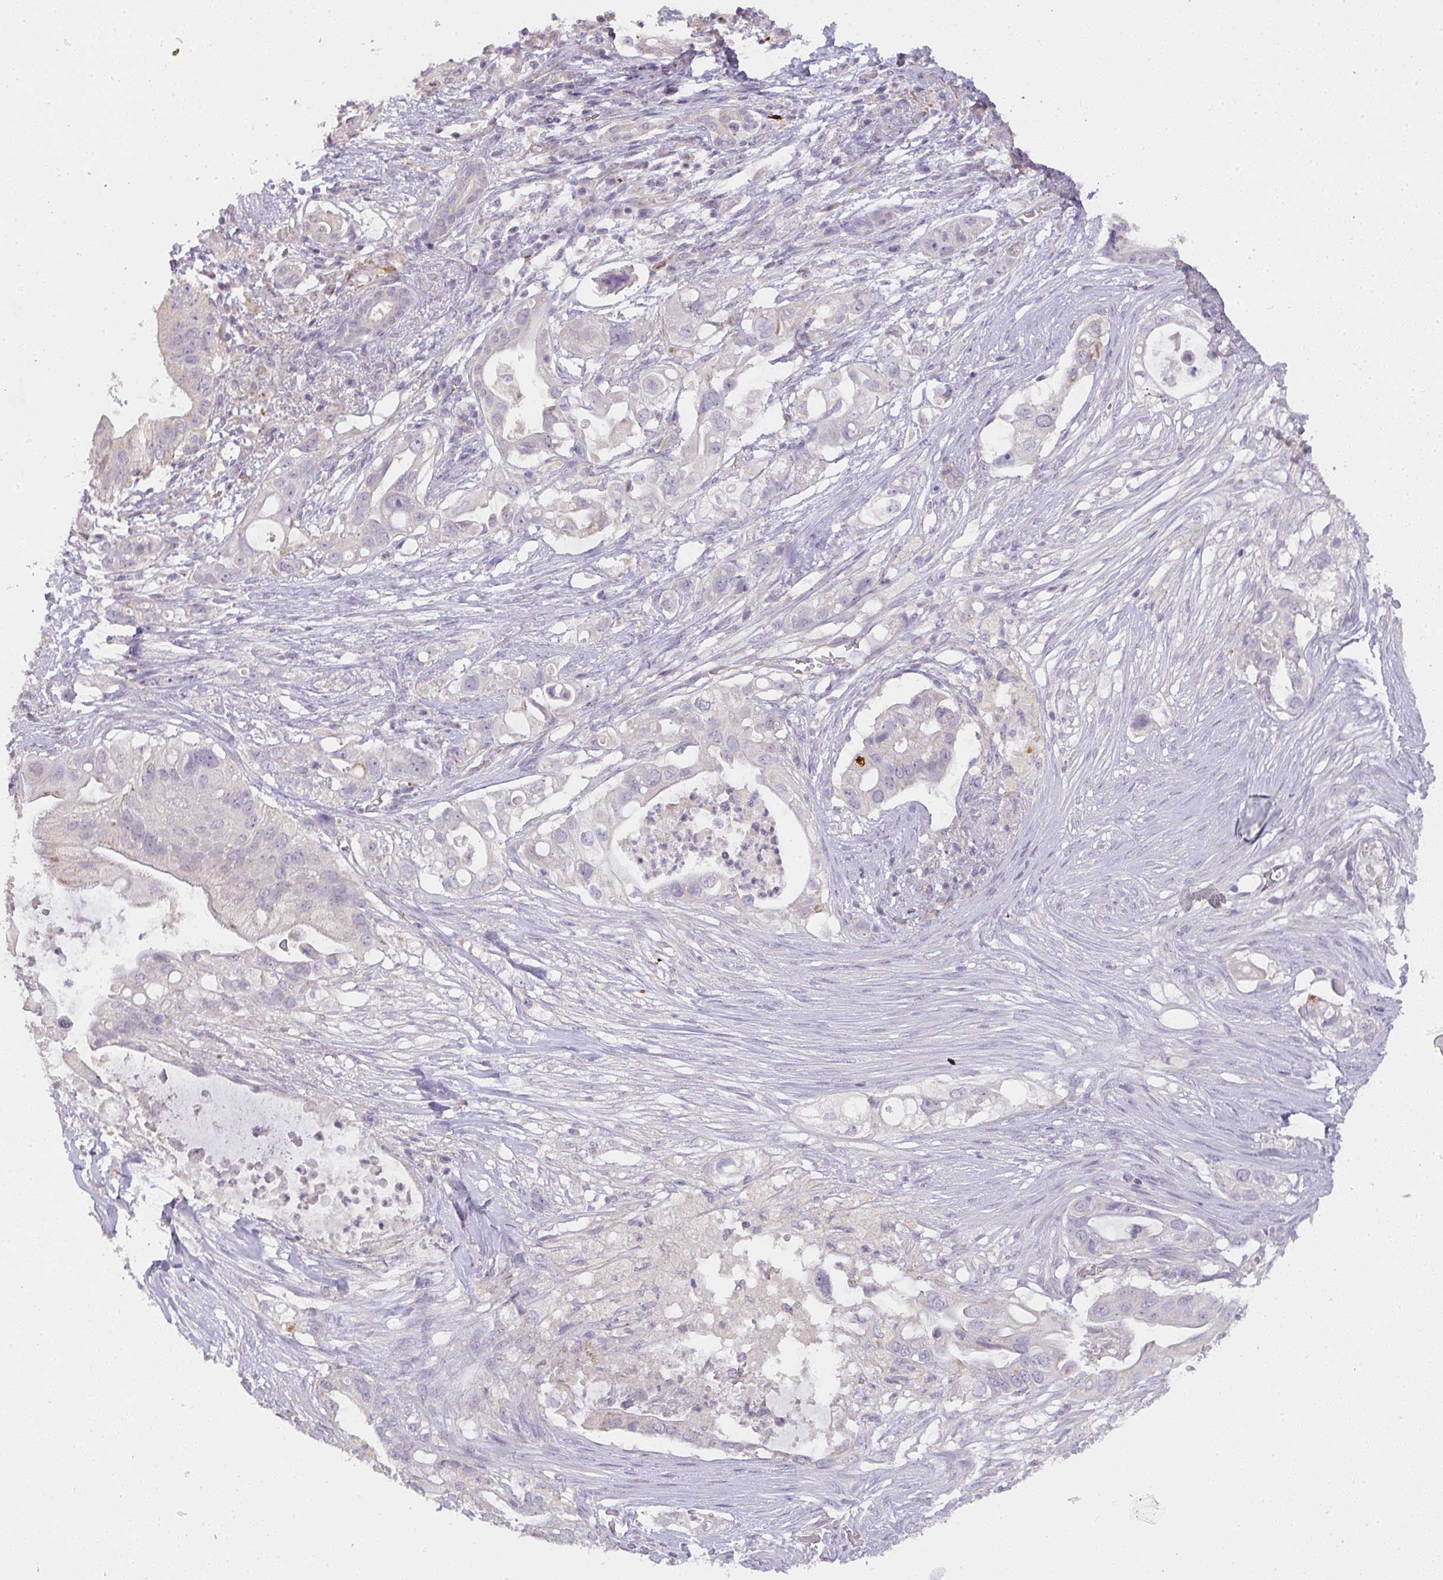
{"staining": {"intensity": "negative", "quantity": "none", "location": "none"}, "tissue": "pancreatic cancer", "cell_type": "Tumor cells", "image_type": "cancer", "snomed": [{"axis": "morphology", "description": "Adenocarcinoma, NOS"}, {"axis": "topography", "description": "Pancreas"}], "caption": "DAB immunohistochemical staining of adenocarcinoma (pancreatic) displays no significant positivity in tumor cells.", "gene": "TMEM219", "patient": {"sex": "female", "age": 72}}